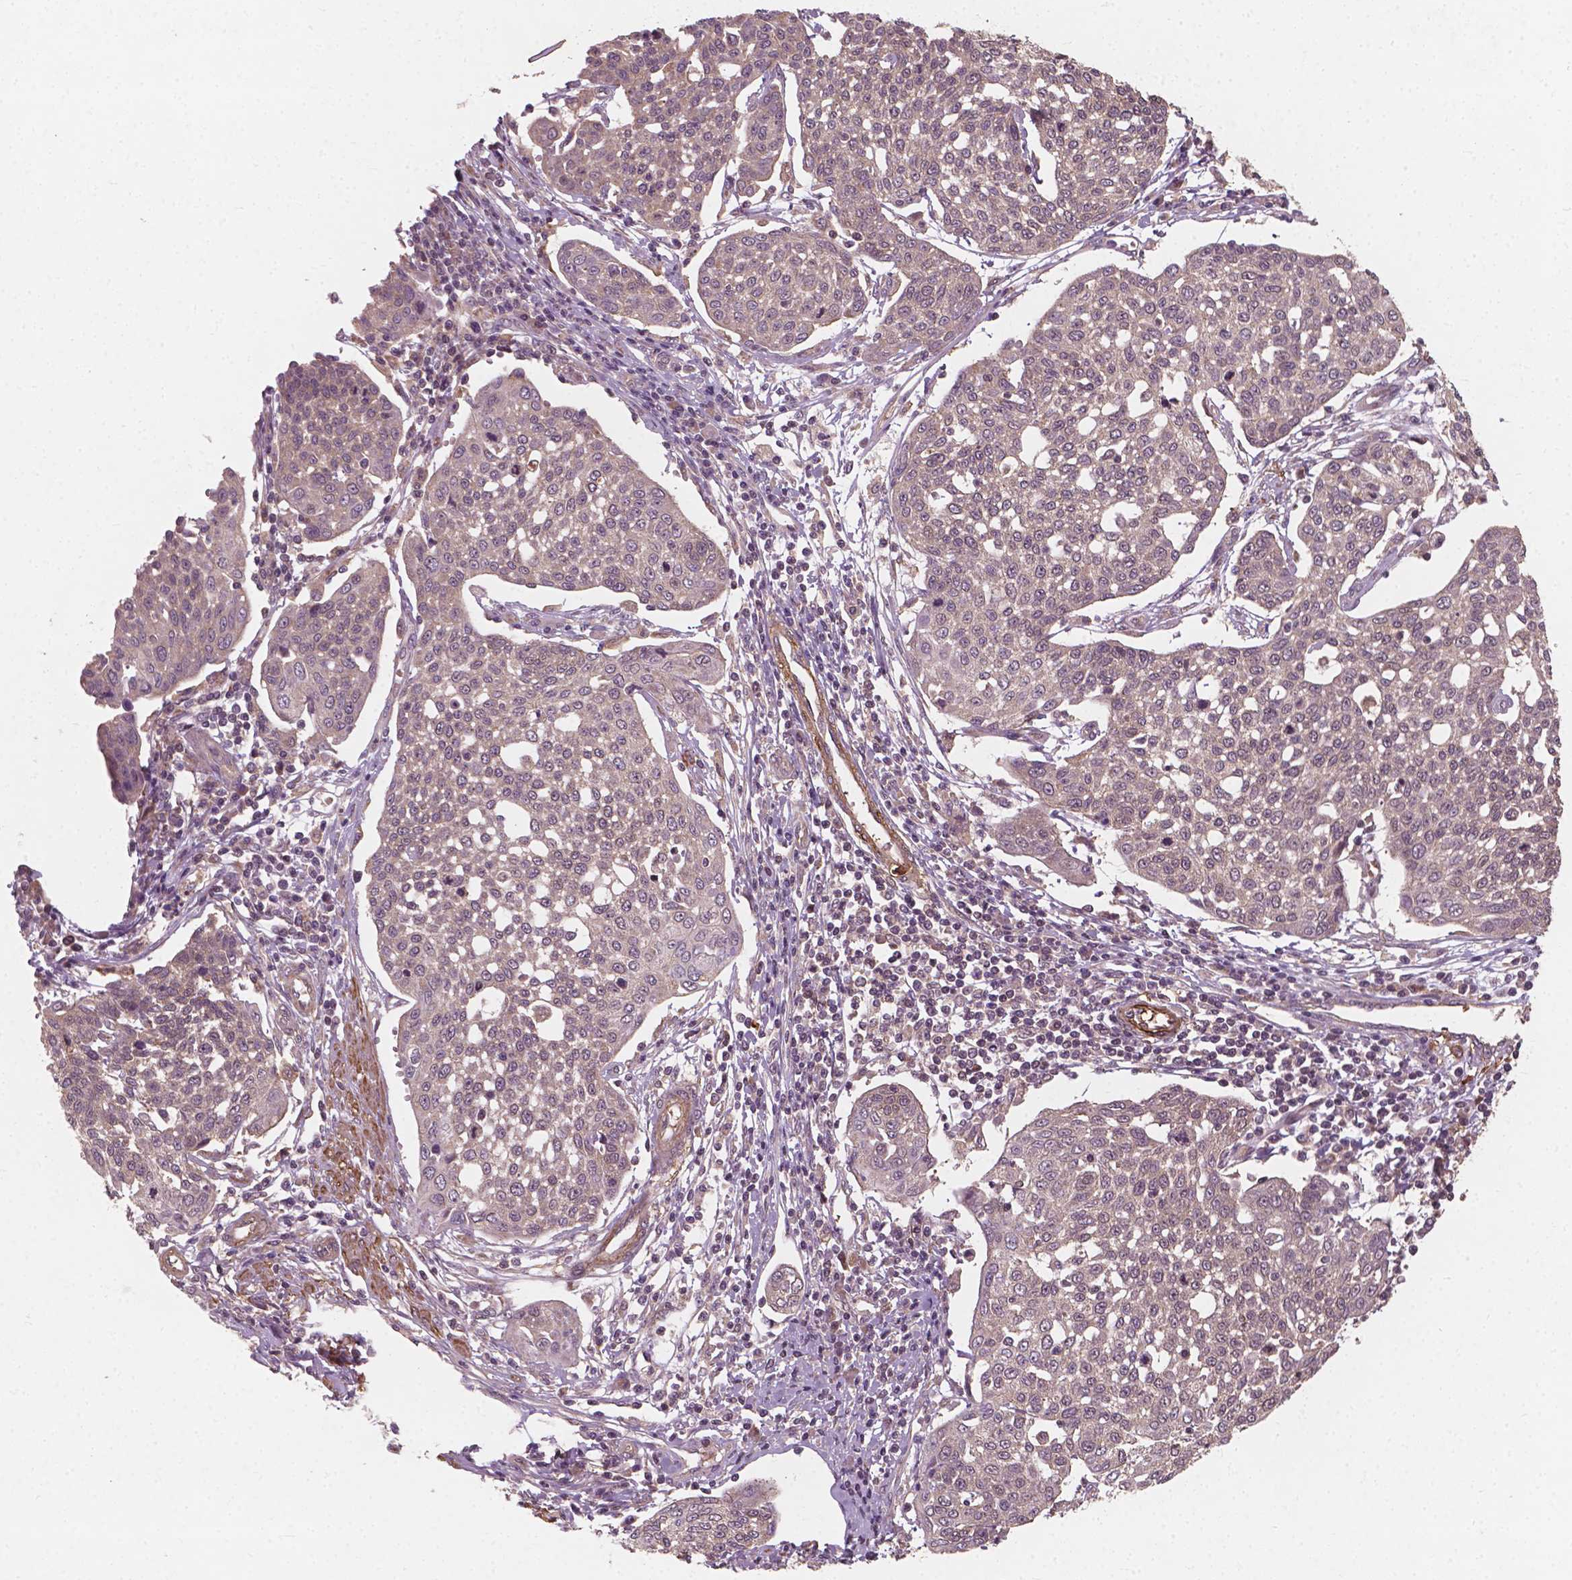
{"staining": {"intensity": "weak", "quantity": "<25%", "location": "cytoplasmic/membranous"}, "tissue": "cervical cancer", "cell_type": "Tumor cells", "image_type": "cancer", "snomed": [{"axis": "morphology", "description": "Squamous cell carcinoma, NOS"}, {"axis": "topography", "description": "Cervix"}], "caption": "Tumor cells are negative for protein expression in human cervical cancer.", "gene": "CYFIP2", "patient": {"sex": "female", "age": 34}}